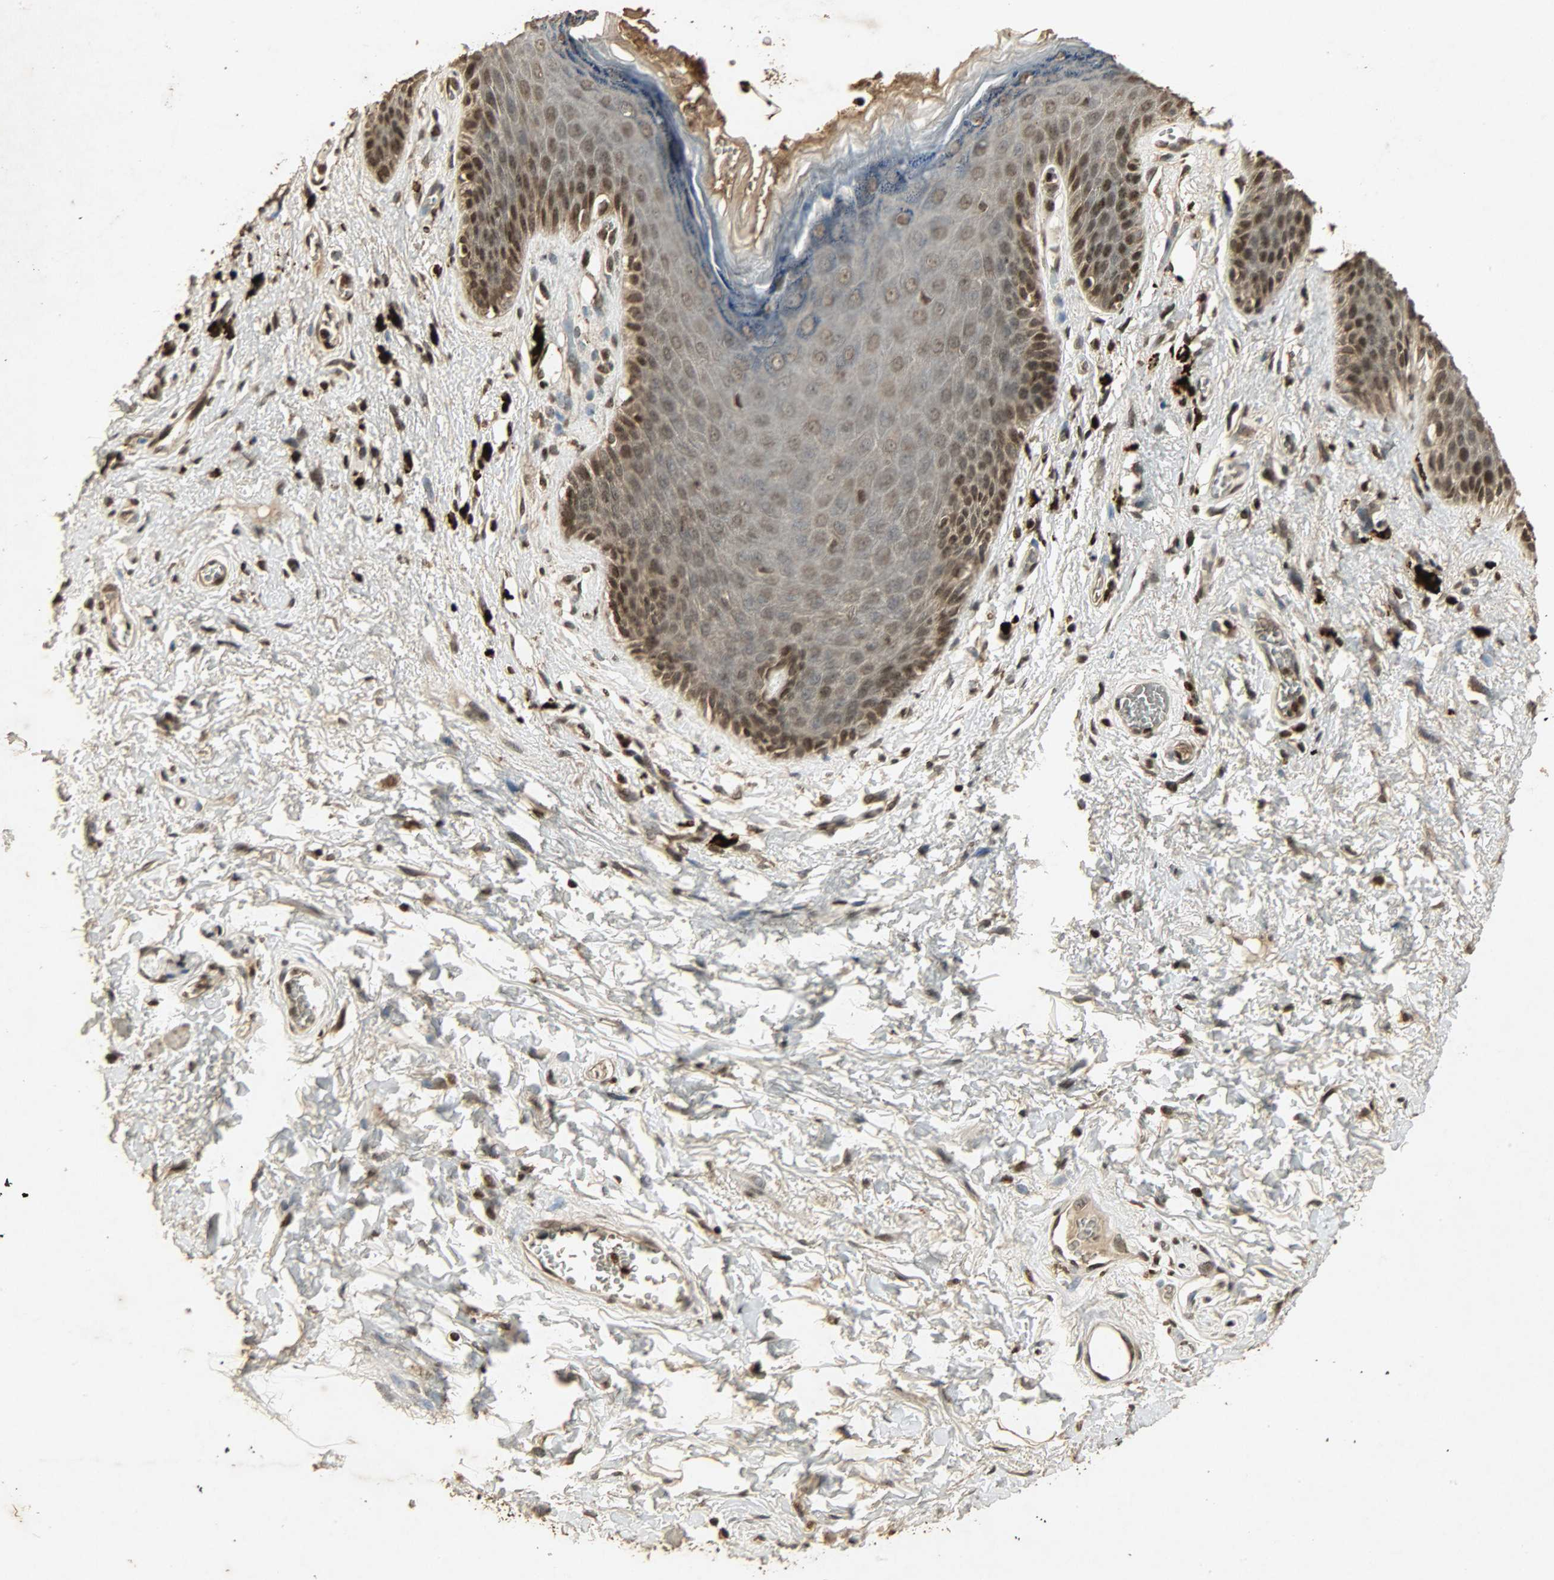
{"staining": {"intensity": "strong", "quantity": ">75%", "location": "nuclear"}, "tissue": "skin", "cell_type": "Epidermal cells", "image_type": "normal", "snomed": [{"axis": "morphology", "description": "Normal tissue, NOS"}, {"axis": "topography", "description": "Anal"}], "caption": "Unremarkable skin exhibits strong nuclear staining in about >75% of epidermal cells The protein is stained brown, and the nuclei are stained in blue (DAB IHC with brightfield microscopy, high magnification)..", "gene": "PPP3R1", "patient": {"sex": "female", "age": 46}}